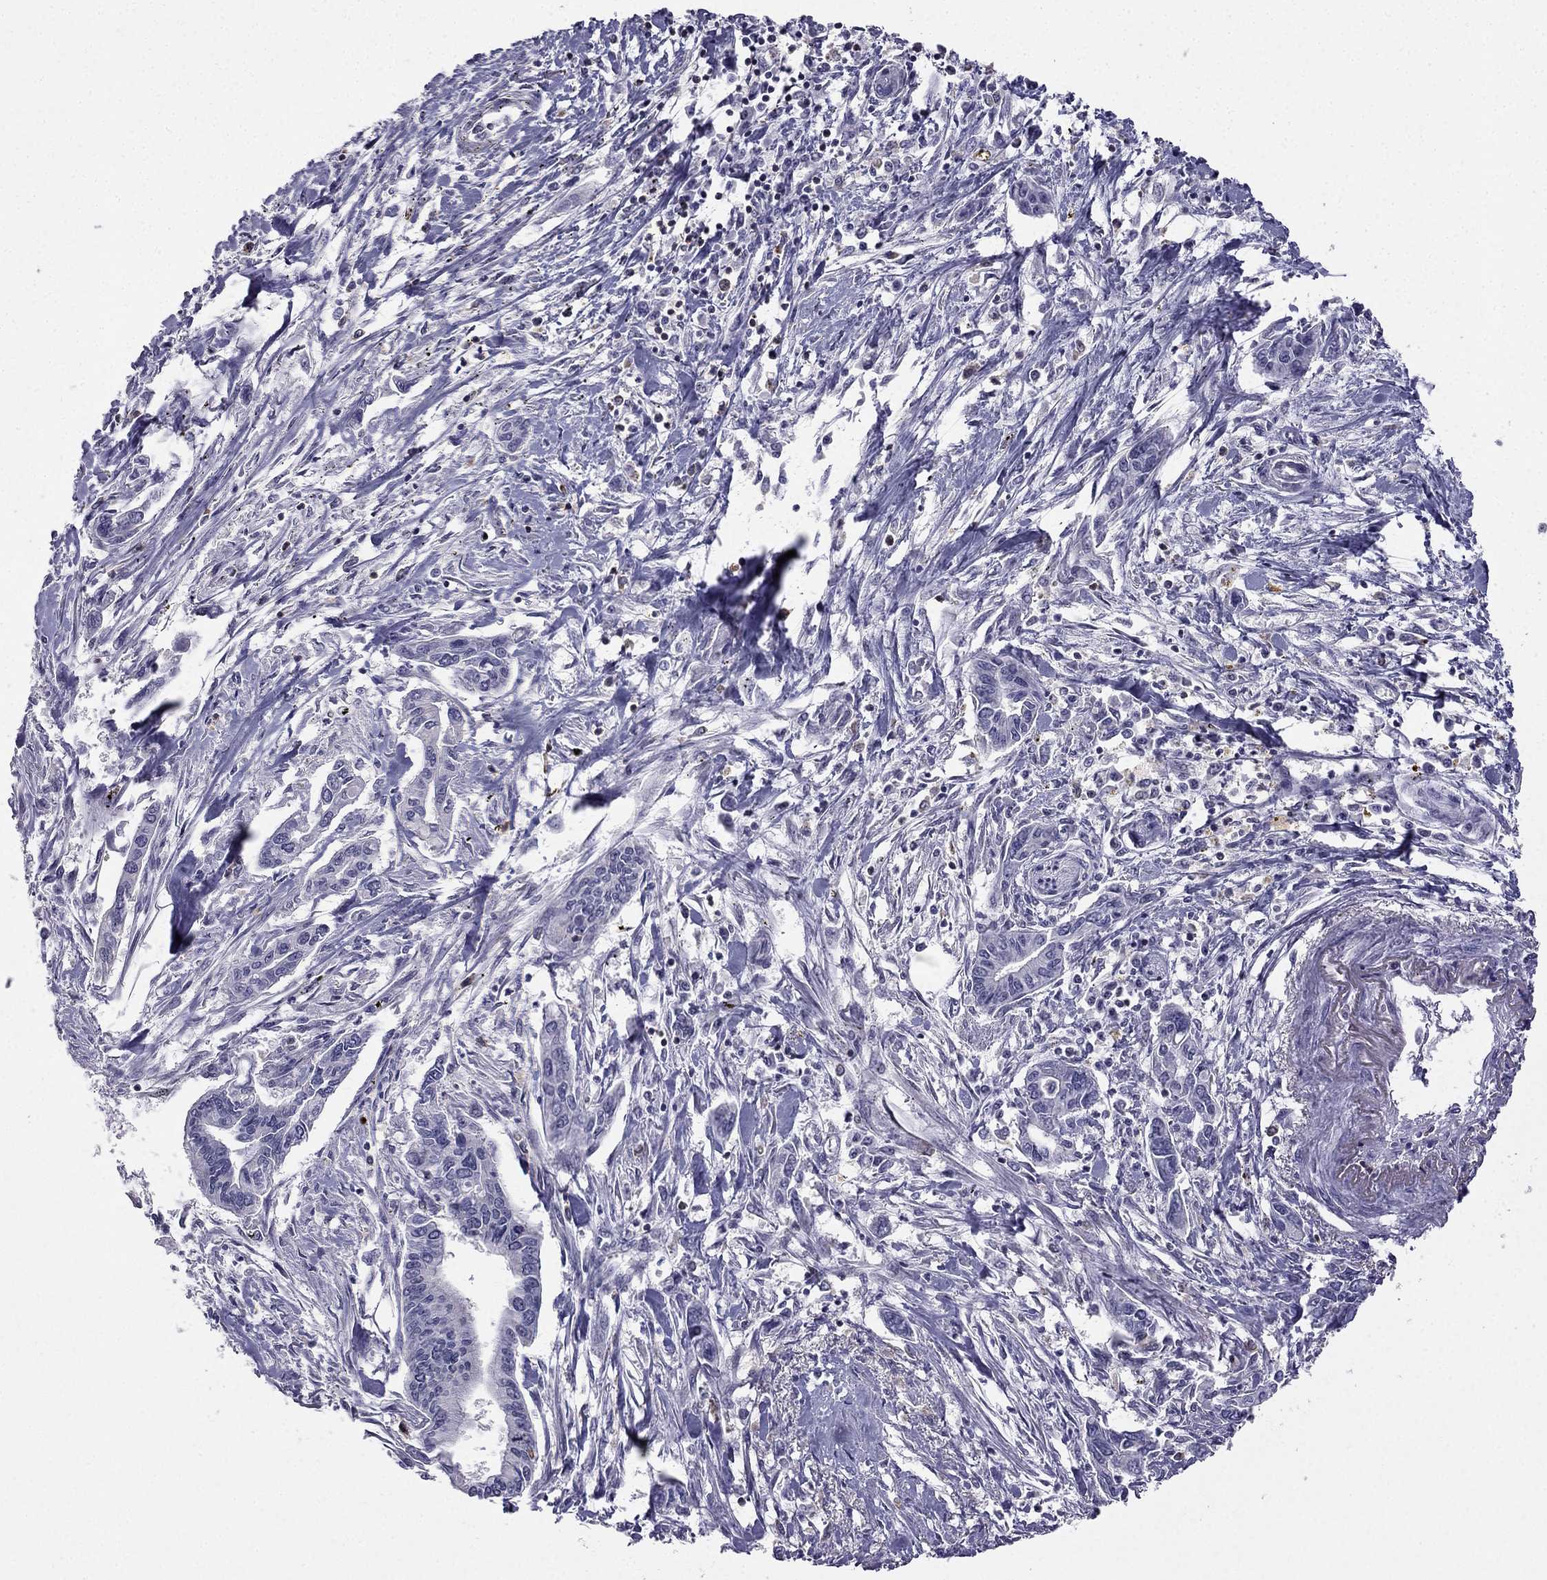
{"staining": {"intensity": "negative", "quantity": "none", "location": "none"}, "tissue": "pancreatic cancer", "cell_type": "Tumor cells", "image_type": "cancer", "snomed": [{"axis": "morphology", "description": "Adenocarcinoma, NOS"}, {"axis": "topography", "description": "Pancreas"}], "caption": "Human pancreatic cancer stained for a protein using immunohistochemistry exhibits no positivity in tumor cells.", "gene": "CCK", "patient": {"sex": "male", "age": 60}}